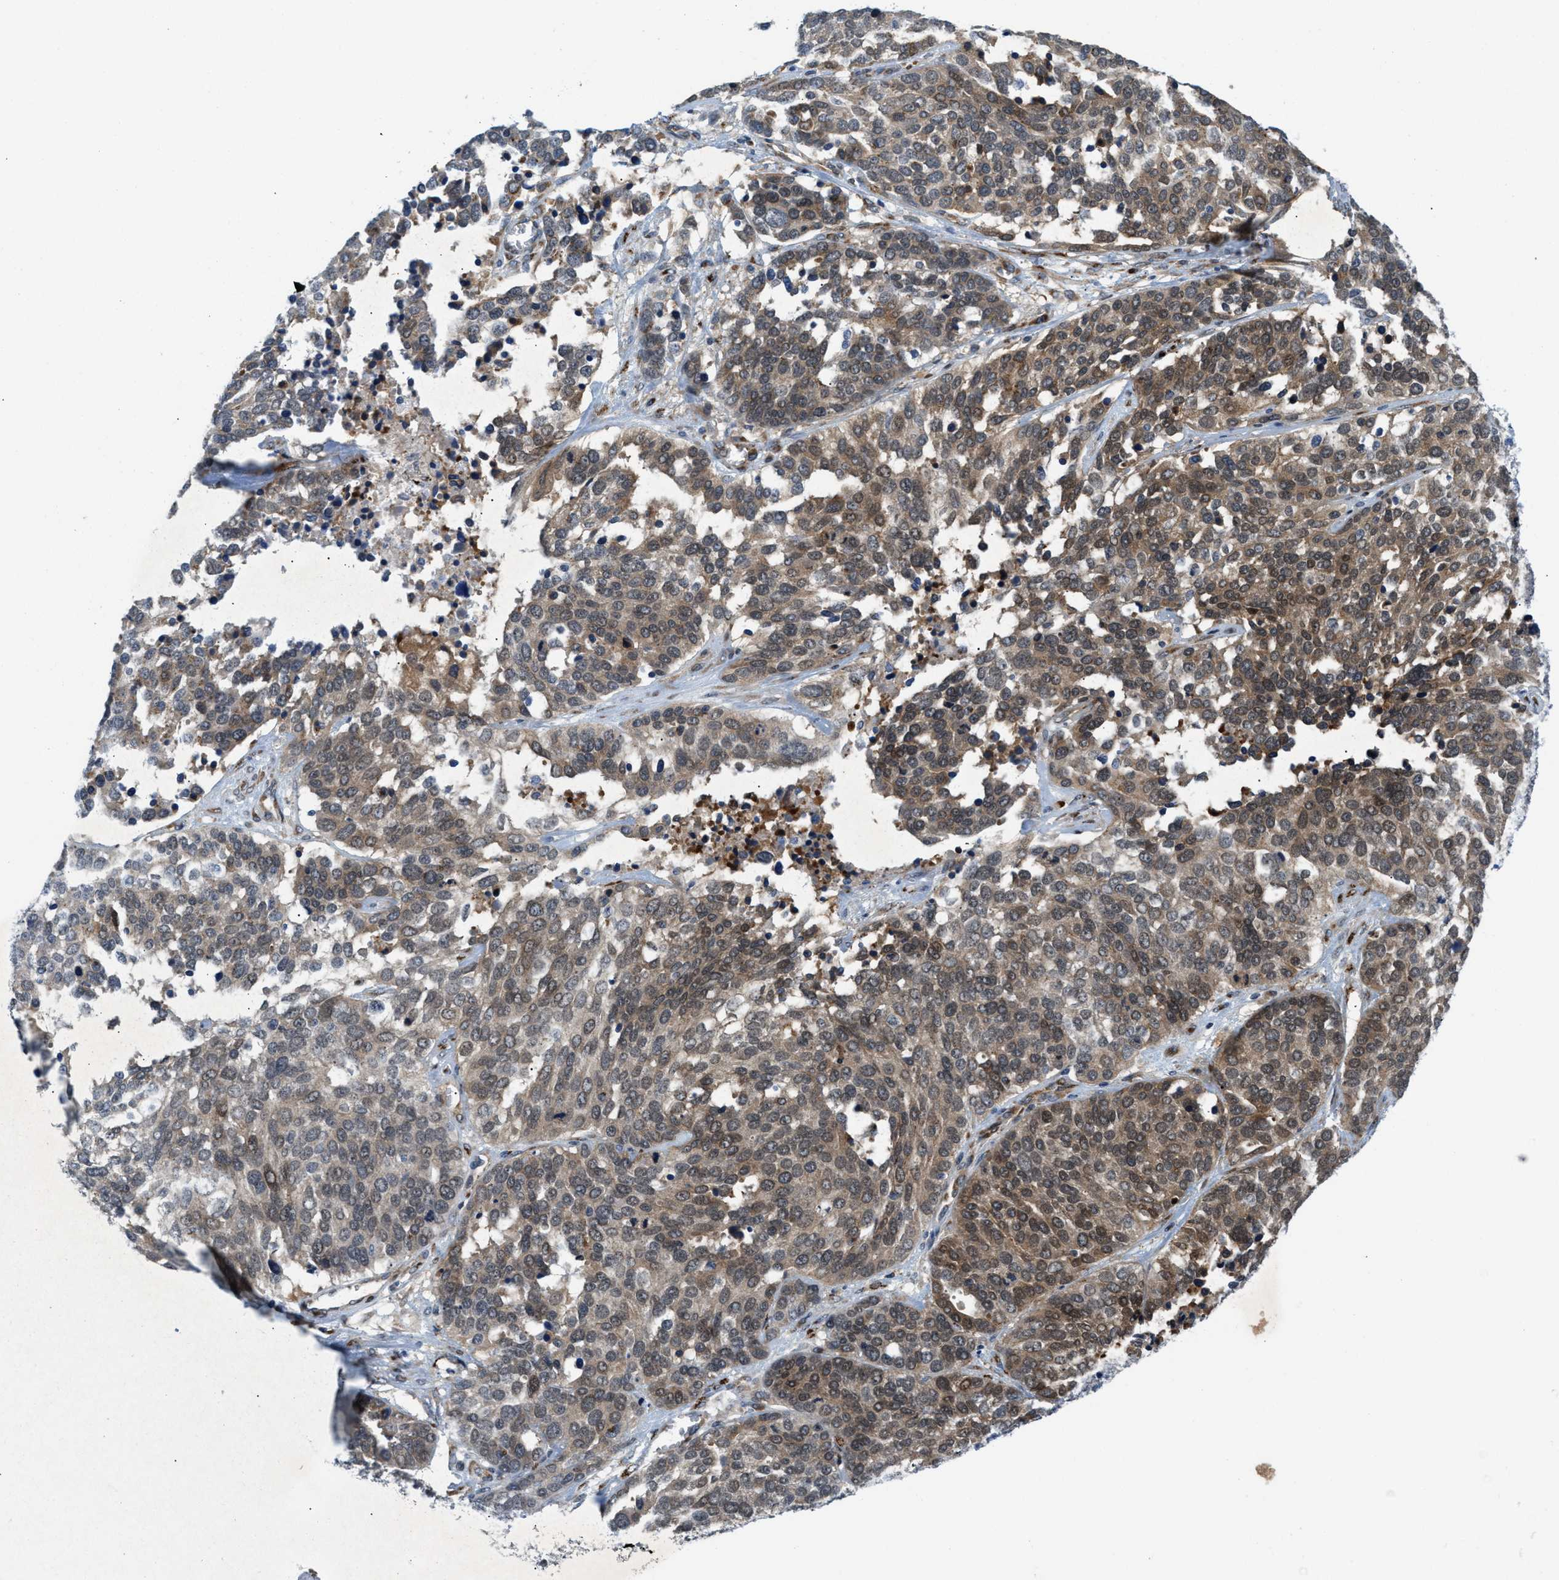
{"staining": {"intensity": "weak", "quantity": ">75%", "location": "cytoplasmic/membranous"}, "tissue": "ovarian cancer", "cell_type": "Tumor cells", "image_type": "cancer", "snomed": [{"axis": "morphology", "description": "Cystadenocarcinoma, serous, NOS"}, {"axis": "topography", "description": "Ovary"}], "caption": "Ovarian cancer stained for a protein (brown) reveals weak cytoplasmic/membranous positive staining in approximately >75% of tumor cells.", "gene": "SLC38A10", "patient": {"sex": "female", "age": 44}}